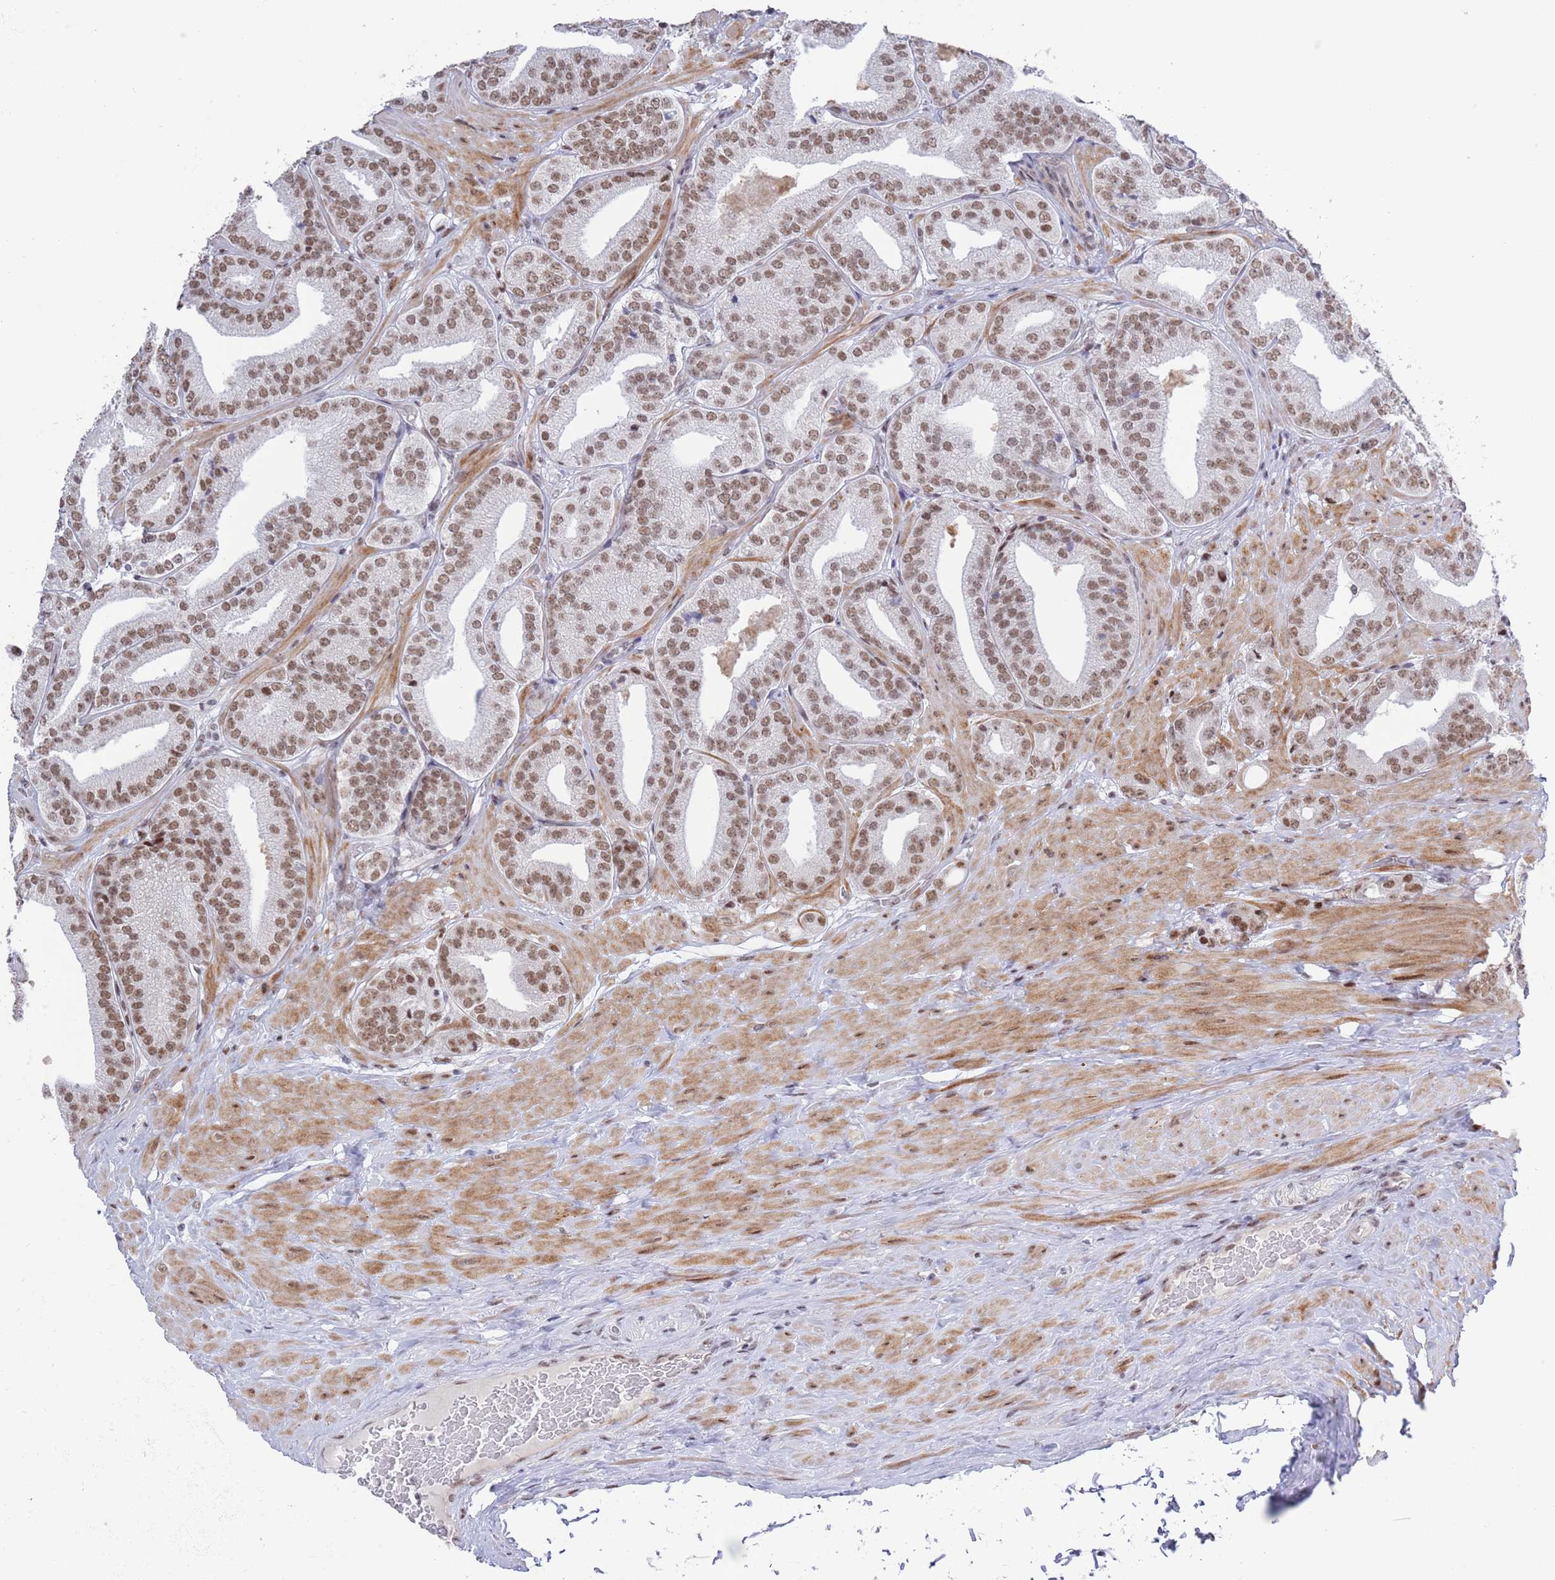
{"staining": {"intensity": "moderate", "quantity": ">75%", "location": "nuclear"}, "tissue": "prostate cancer", "cell_type": "Tumor cells", "image_type": "cancer", "snomed": [{"axis": "morphology", "description": "Adenocarcinoma, High grade"}, {"axis": "topography", "description": "Prostate"}], "caption": "Immunohistochemistry (IHC) histopathology image of prostate high-grade adenocarcinoma stained for a protein (brown), which shows medium levels of moderate nuclear staining in approximately >75% of tumor cells.", "gene": "ZNF382", "patient": {"sex": "male", "age": 63}}